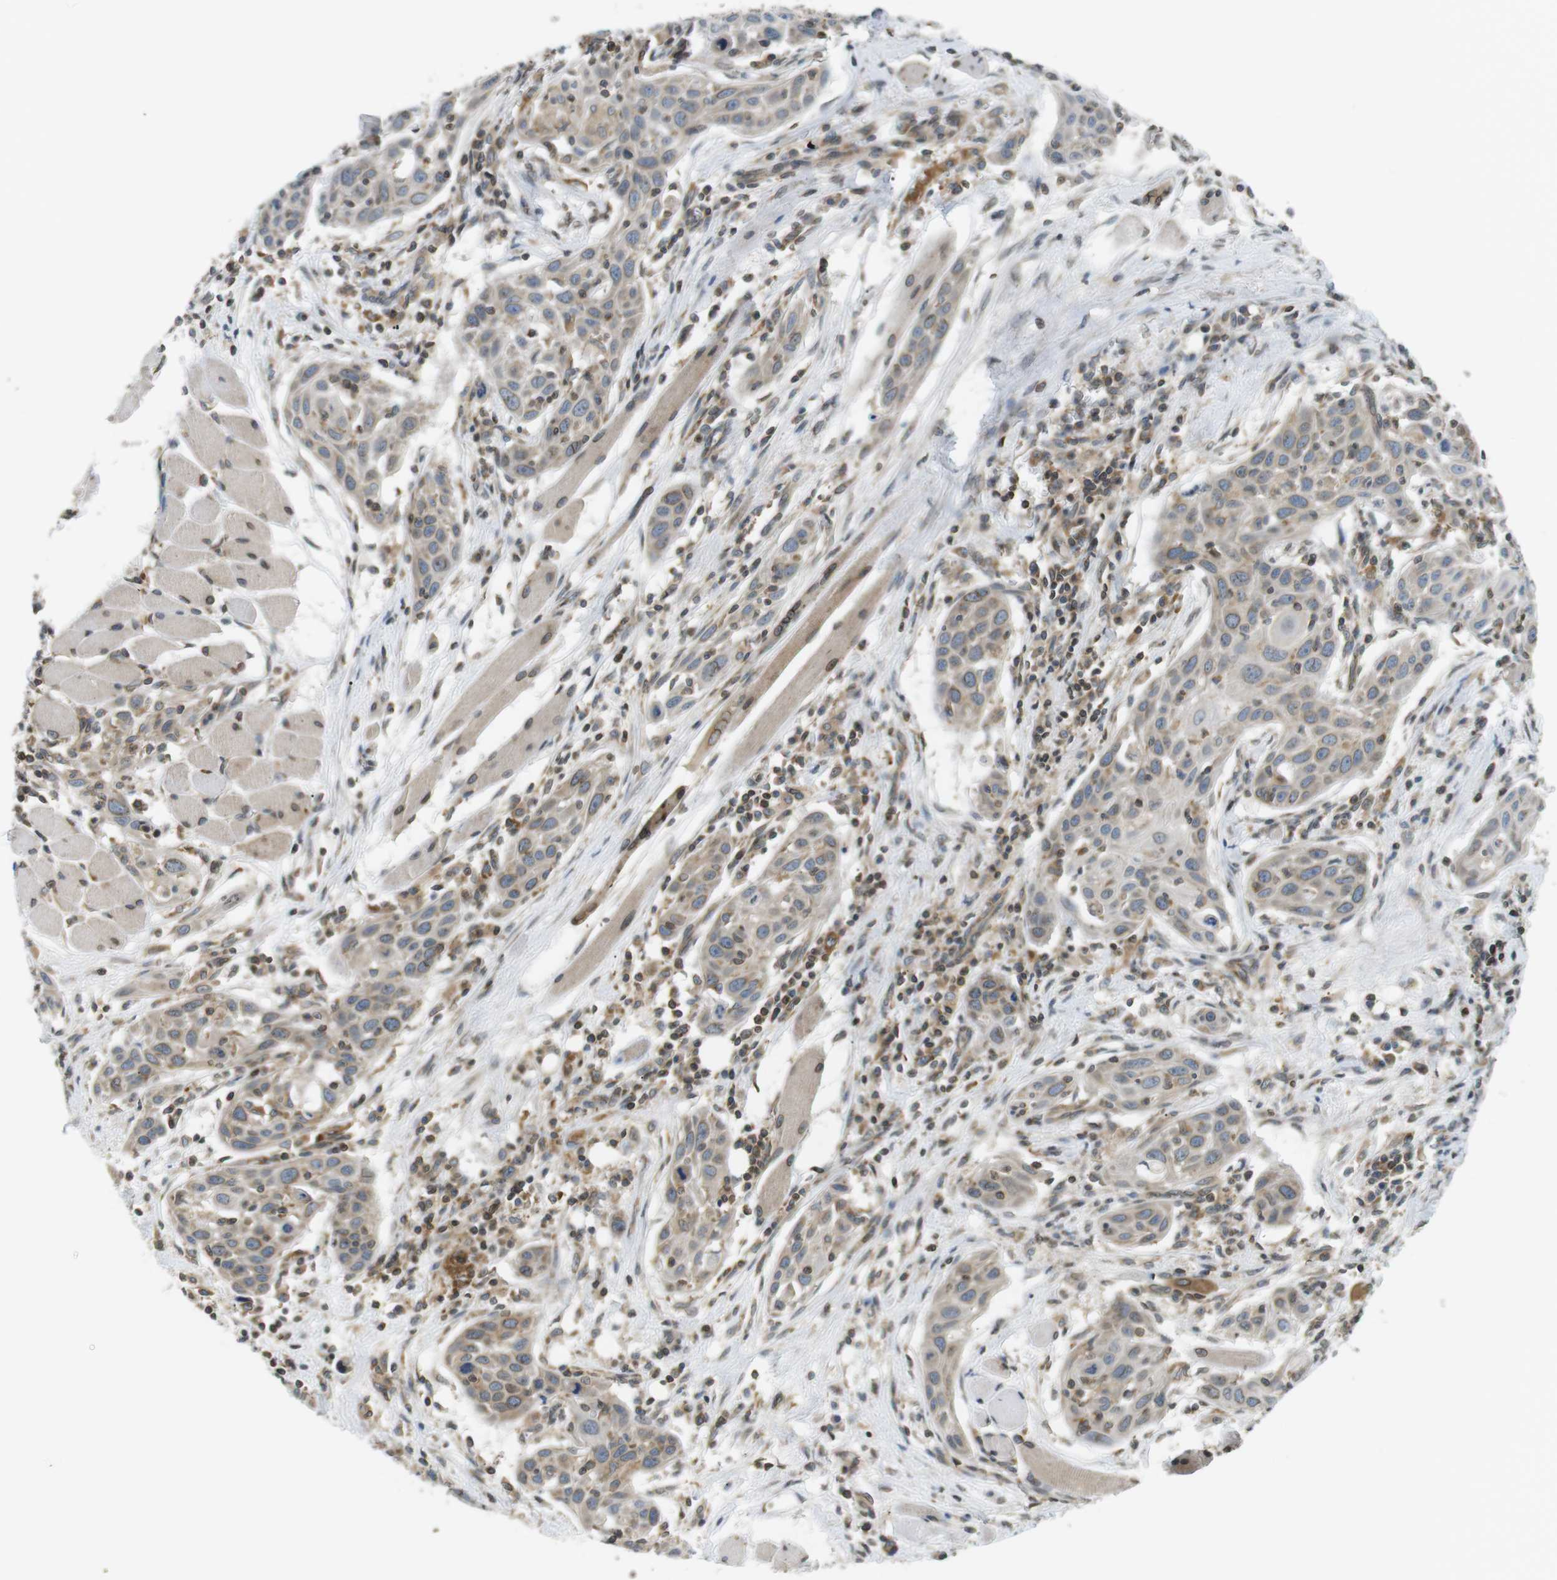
{"staining": {"intensity": "weak", "quantity": "25%-75%", "location": "cytoplasmic/membranous,nuclear"}, "tissue": "head and neck cancer", "cell_type": "Tumor cells", "image_type": "cancer", "snomed": [{"axis": "morphology", "description": "Squamous cell carcinoma, NOS"}, {"axis": "topography", "description": "Oral tissue"}, {"axis": "topography", "description": "Head-Neck"}], "caption": "Head and neck cancer (squamous cell carcinoma) stained for a protein (brown) reveals weak cytoplasmic/membranous and nuclear positive staining in about 25%-75% of tumor cells.", "gene": "TMX4", "patient": {"sex": "female", "age": 50}}